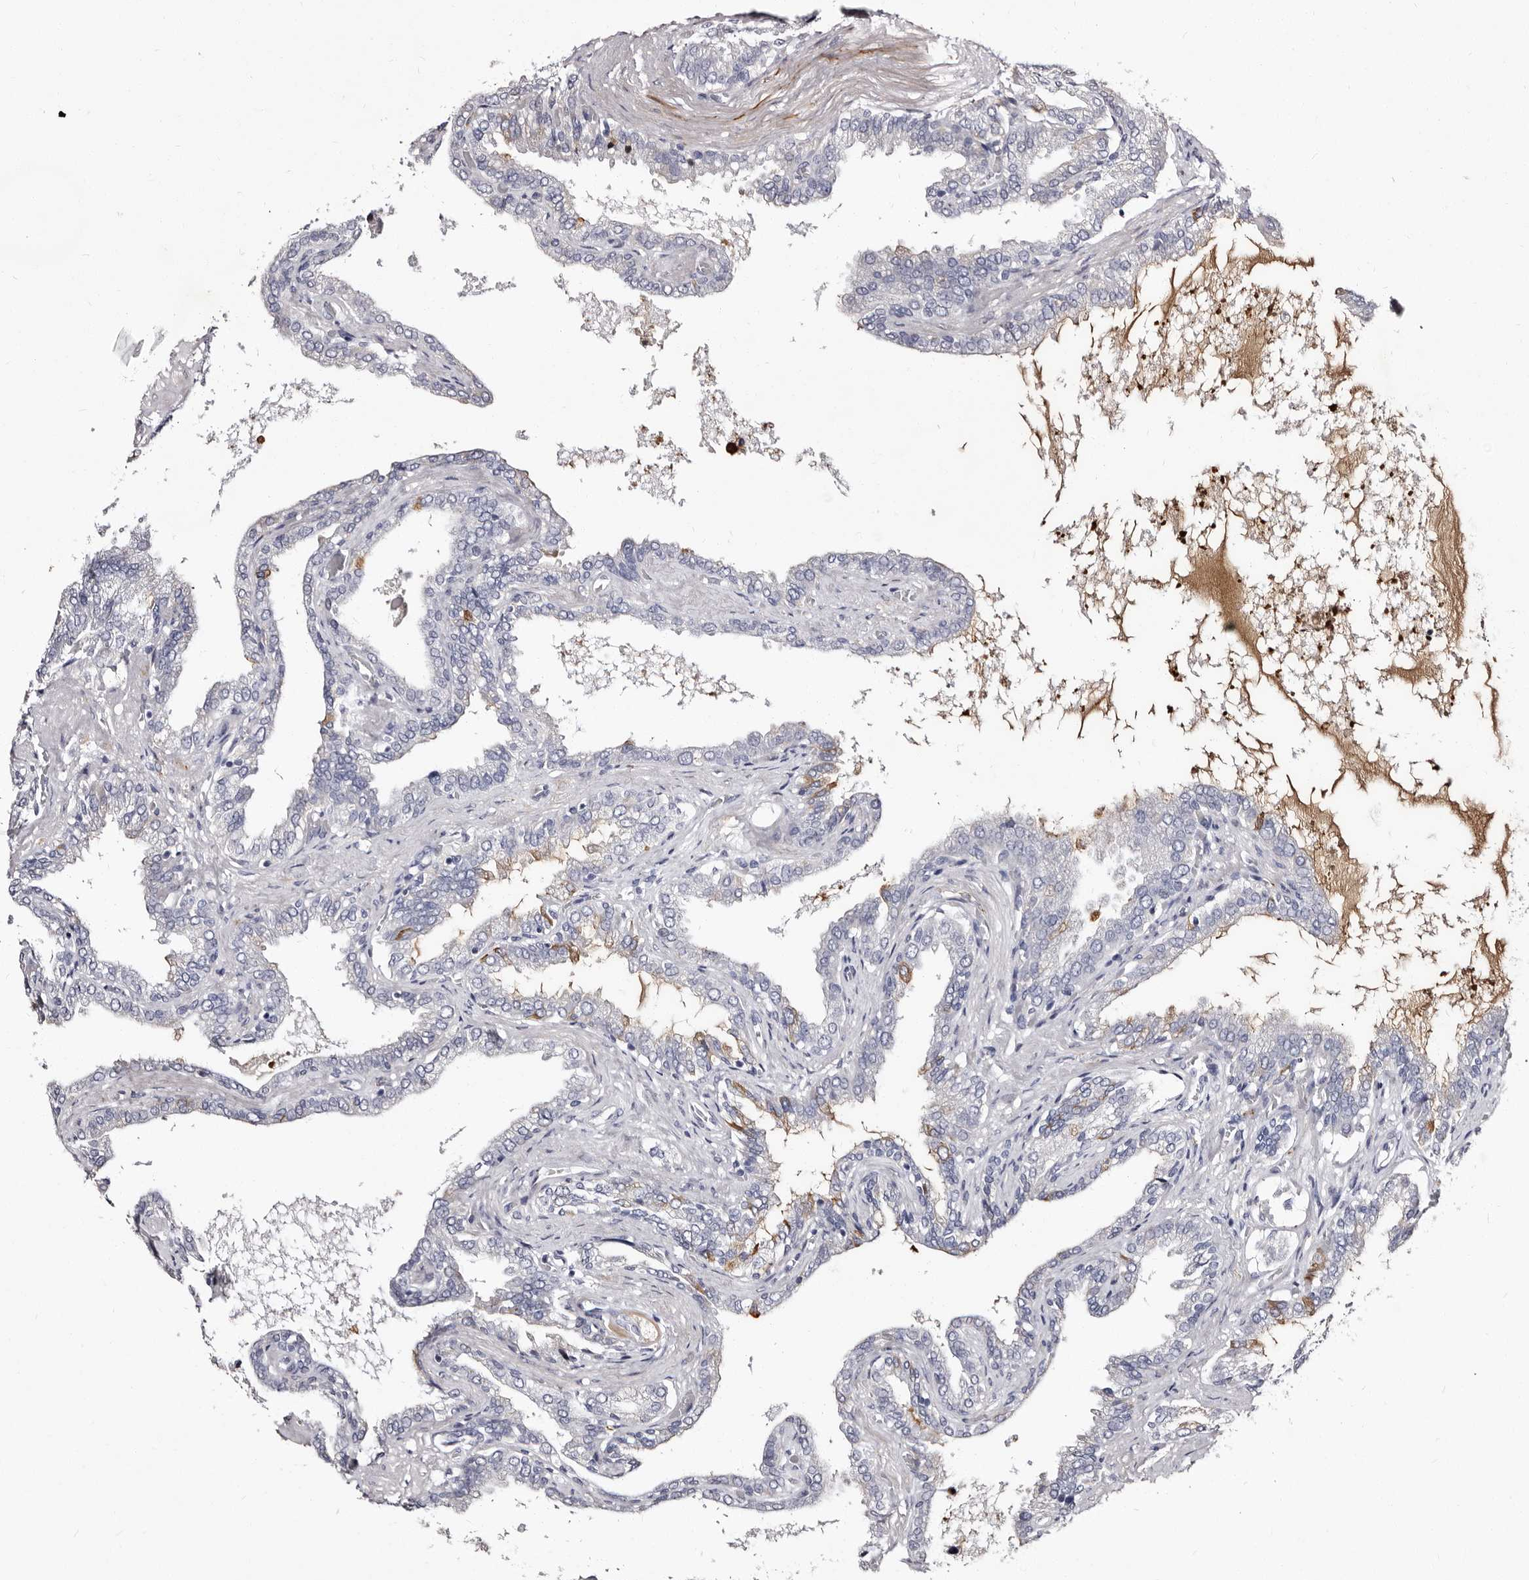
{"staining": {"intensity": "negative", "quantity": "none", "location": "none"}, "tissue": "seminal vesicle", "cell_type": "Glandular cells", "image_type": "normal", "snomed": [{"axis": "morphology", "description": "Normal tissue, NOS"}, {"axis": "topography", "description": "Seminal veicle"}], "caption": "An immunohistochemistry histopathology image of unremarkable seminal vesicle is shown. There is no staining in glandular cells of seminal vesicle.", "gene": "AUNIP", "patient": {"sex": "male", "age": 46}}